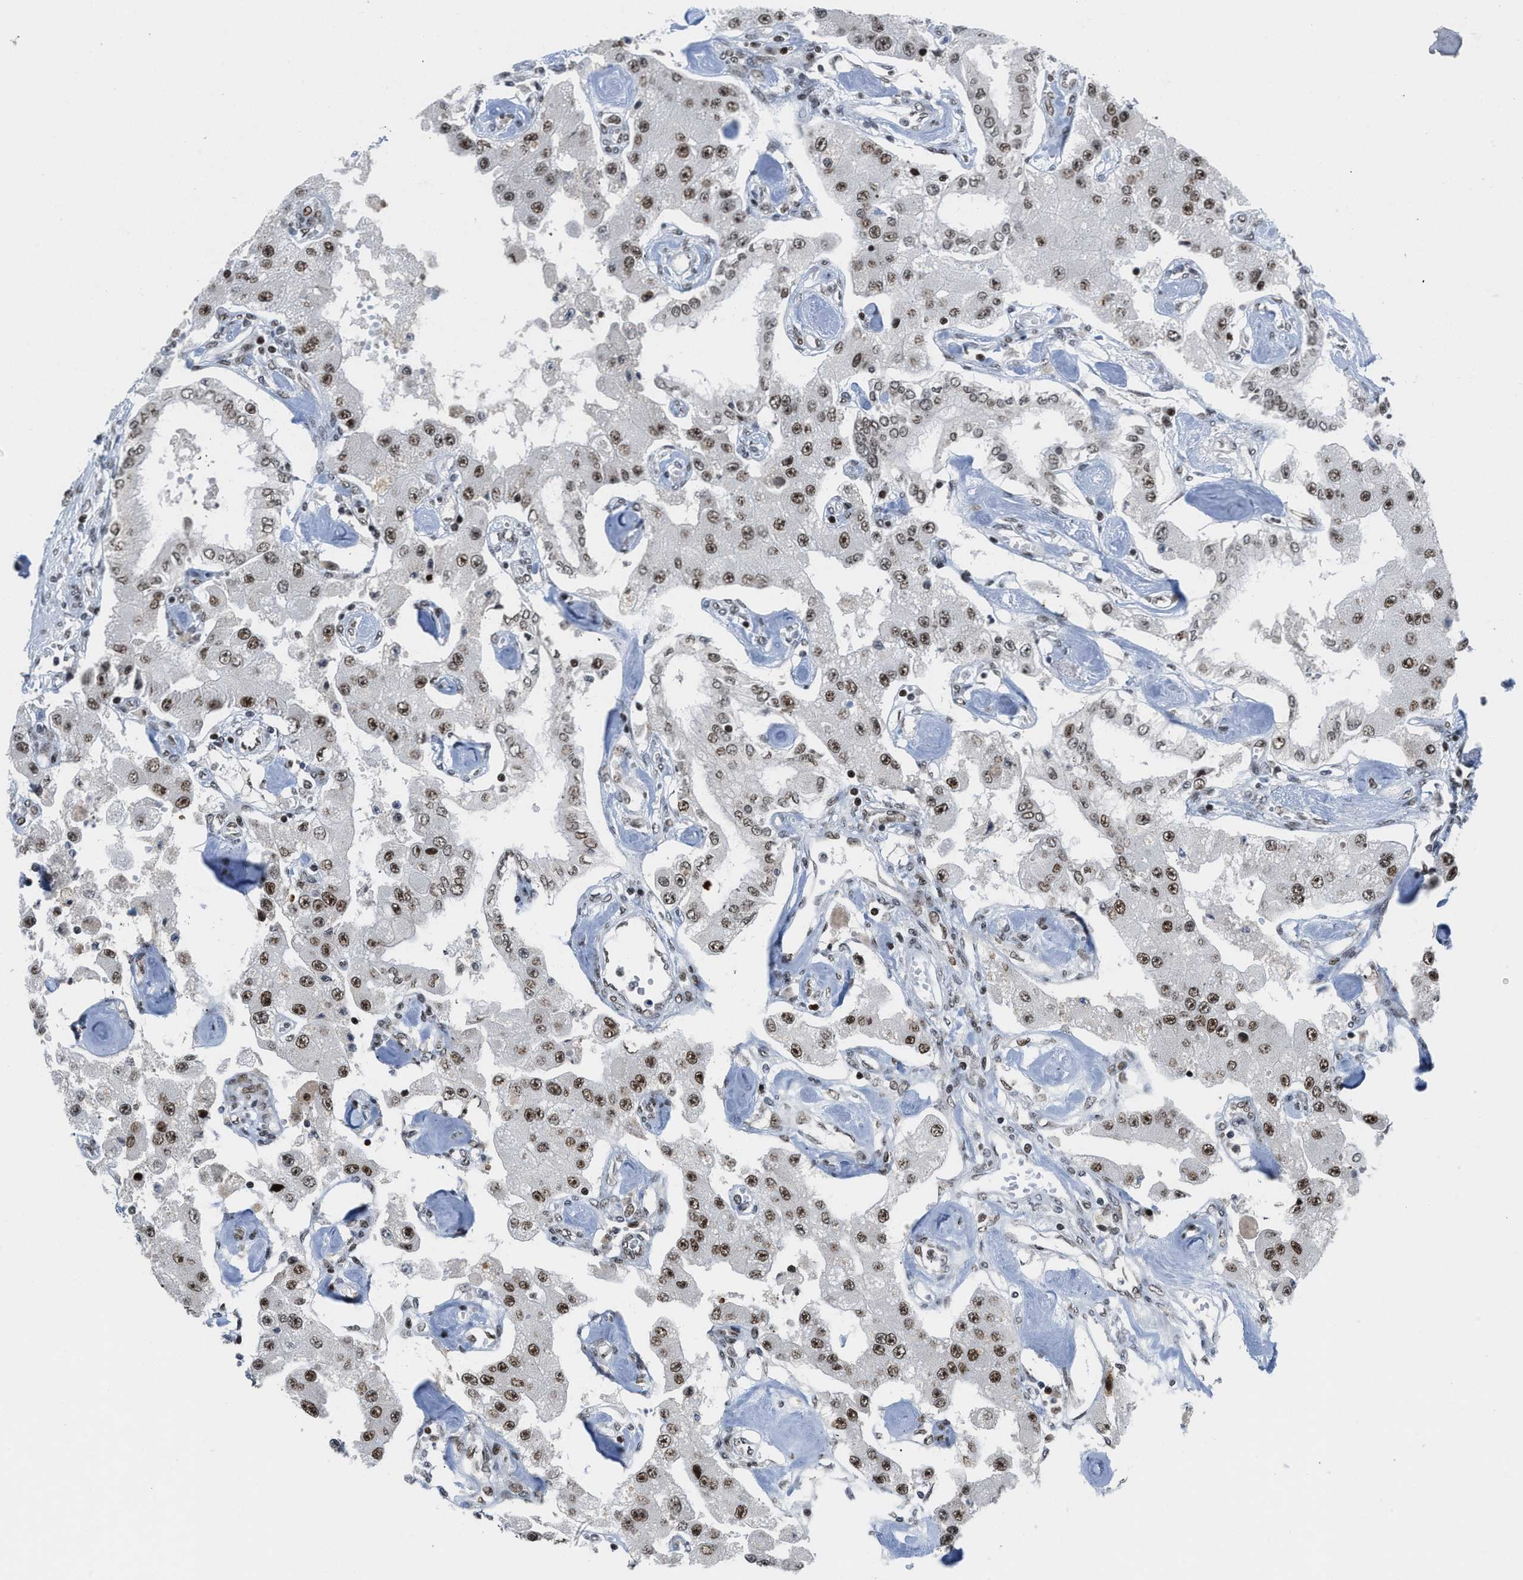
{"staining": {"intensity": "strong", "quantity": ">75%", "location": "nuclear"}, "tissue": "carcinoid", "cell_type": "Tumor cells", "image_type": "cancer", "snomed": [{"axis": "morphology", "description": "Carcinoid, malignant, NOS"}, {"axis": "topography", "description": "Pancreas"}], "caption": "IHC (DAB) staining of carcinoid reveals strong nuclear protein positivity in about >75% of tumor cells. (DAB IHC, brown staining for protein, blue staining for nuclei).", "gene": "RAD51B", "patient": {"sex": "male", "age": 41}}